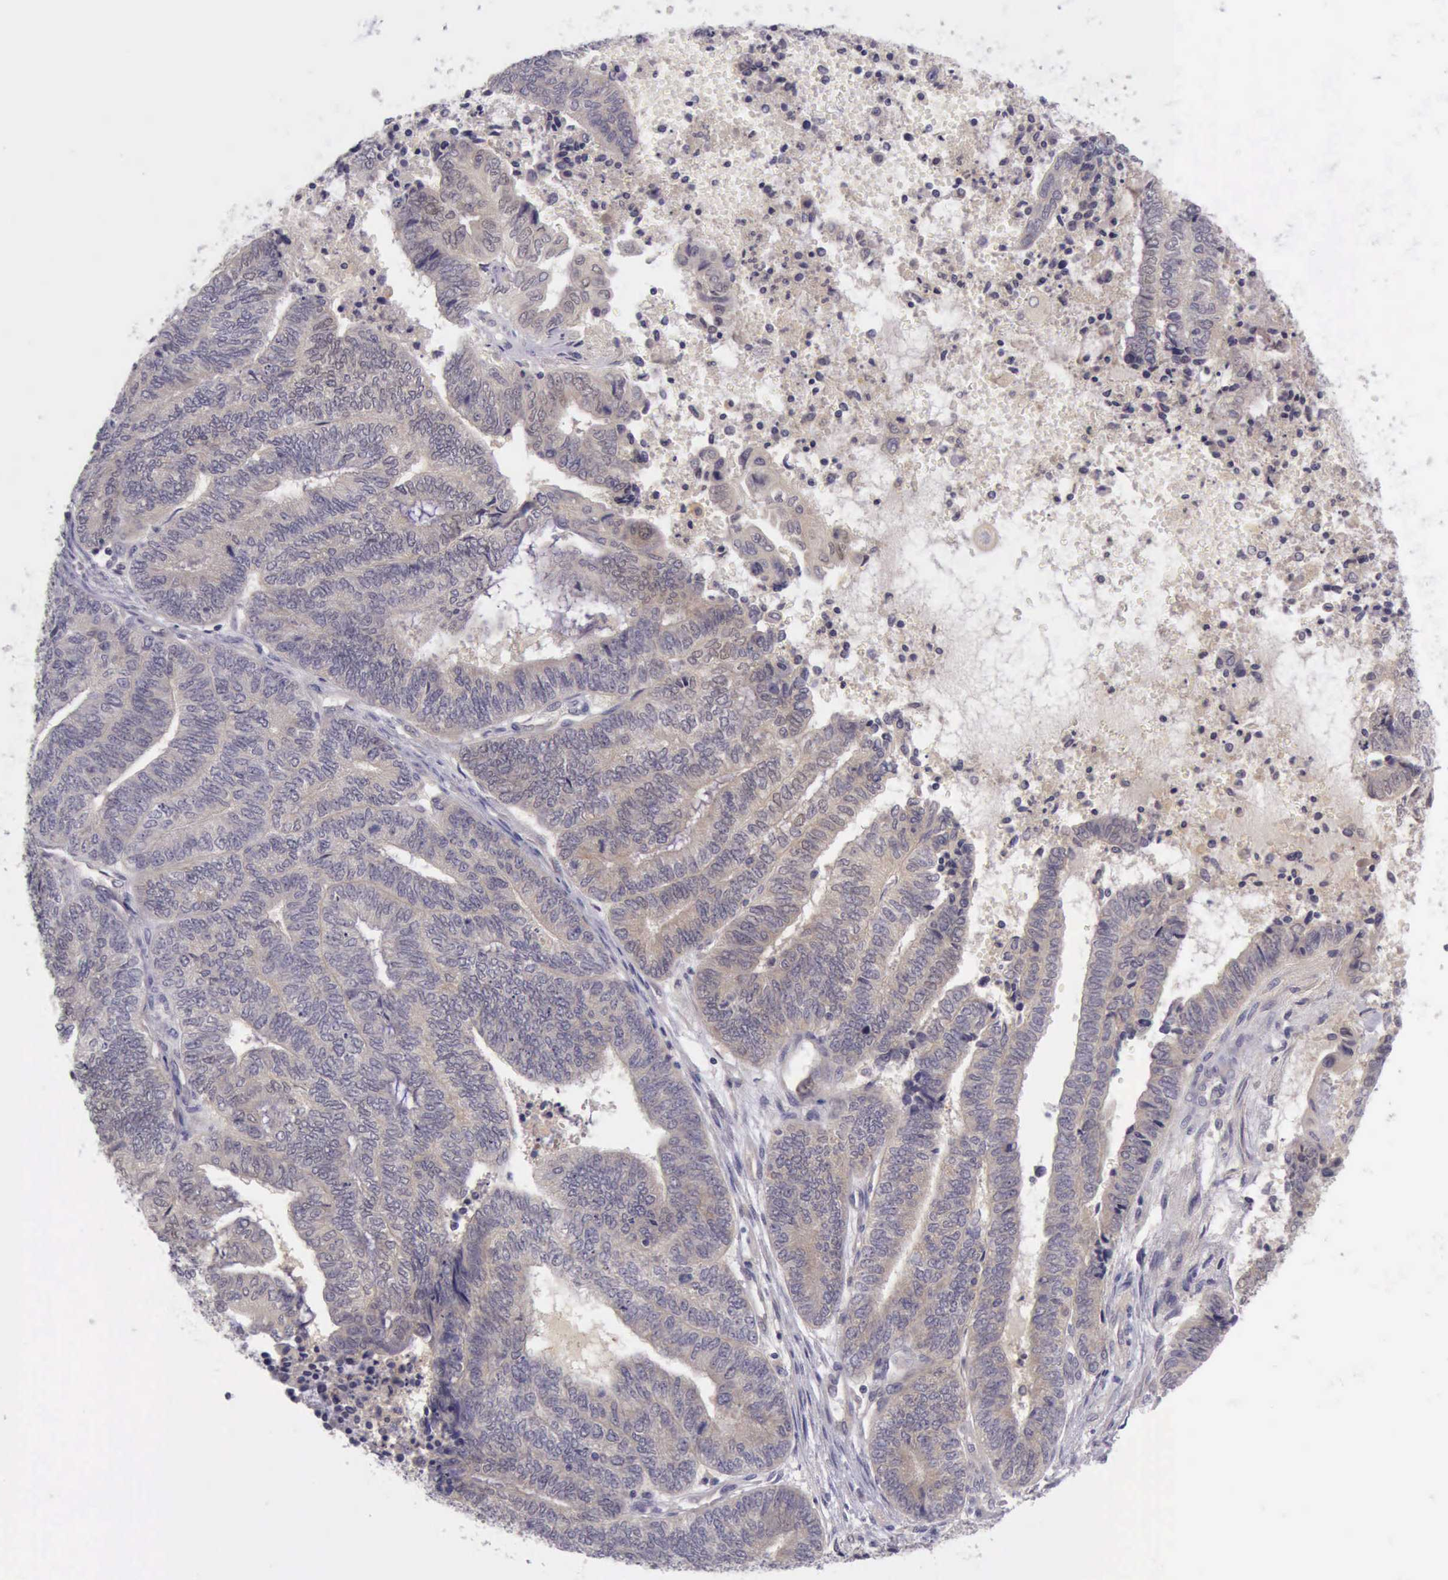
{"staining": {"intensity": "weak", "quantity": ">75%", "location": "cytoplasmic/membranous"}, "tissue": "endometrial cancer", "cell_type": "Tumor cells", "image_type": "cancer", "snomed": [{"axis": "morphology", "description": "Adenocarcinoma, NOS"}, {"axis": "topography", "description": "Uterus"}, {"axis": "topography", "description": "Endometrium"}], "caption": "This photomicrograph shows immunohistochemistry (IHC) staining of endometrial cancer, with low weak cytoplasmic/membranous staining in about >75% of tumor cells.", "gene": "ARNT2", "patient": {"sex": "female", "age": 70}}